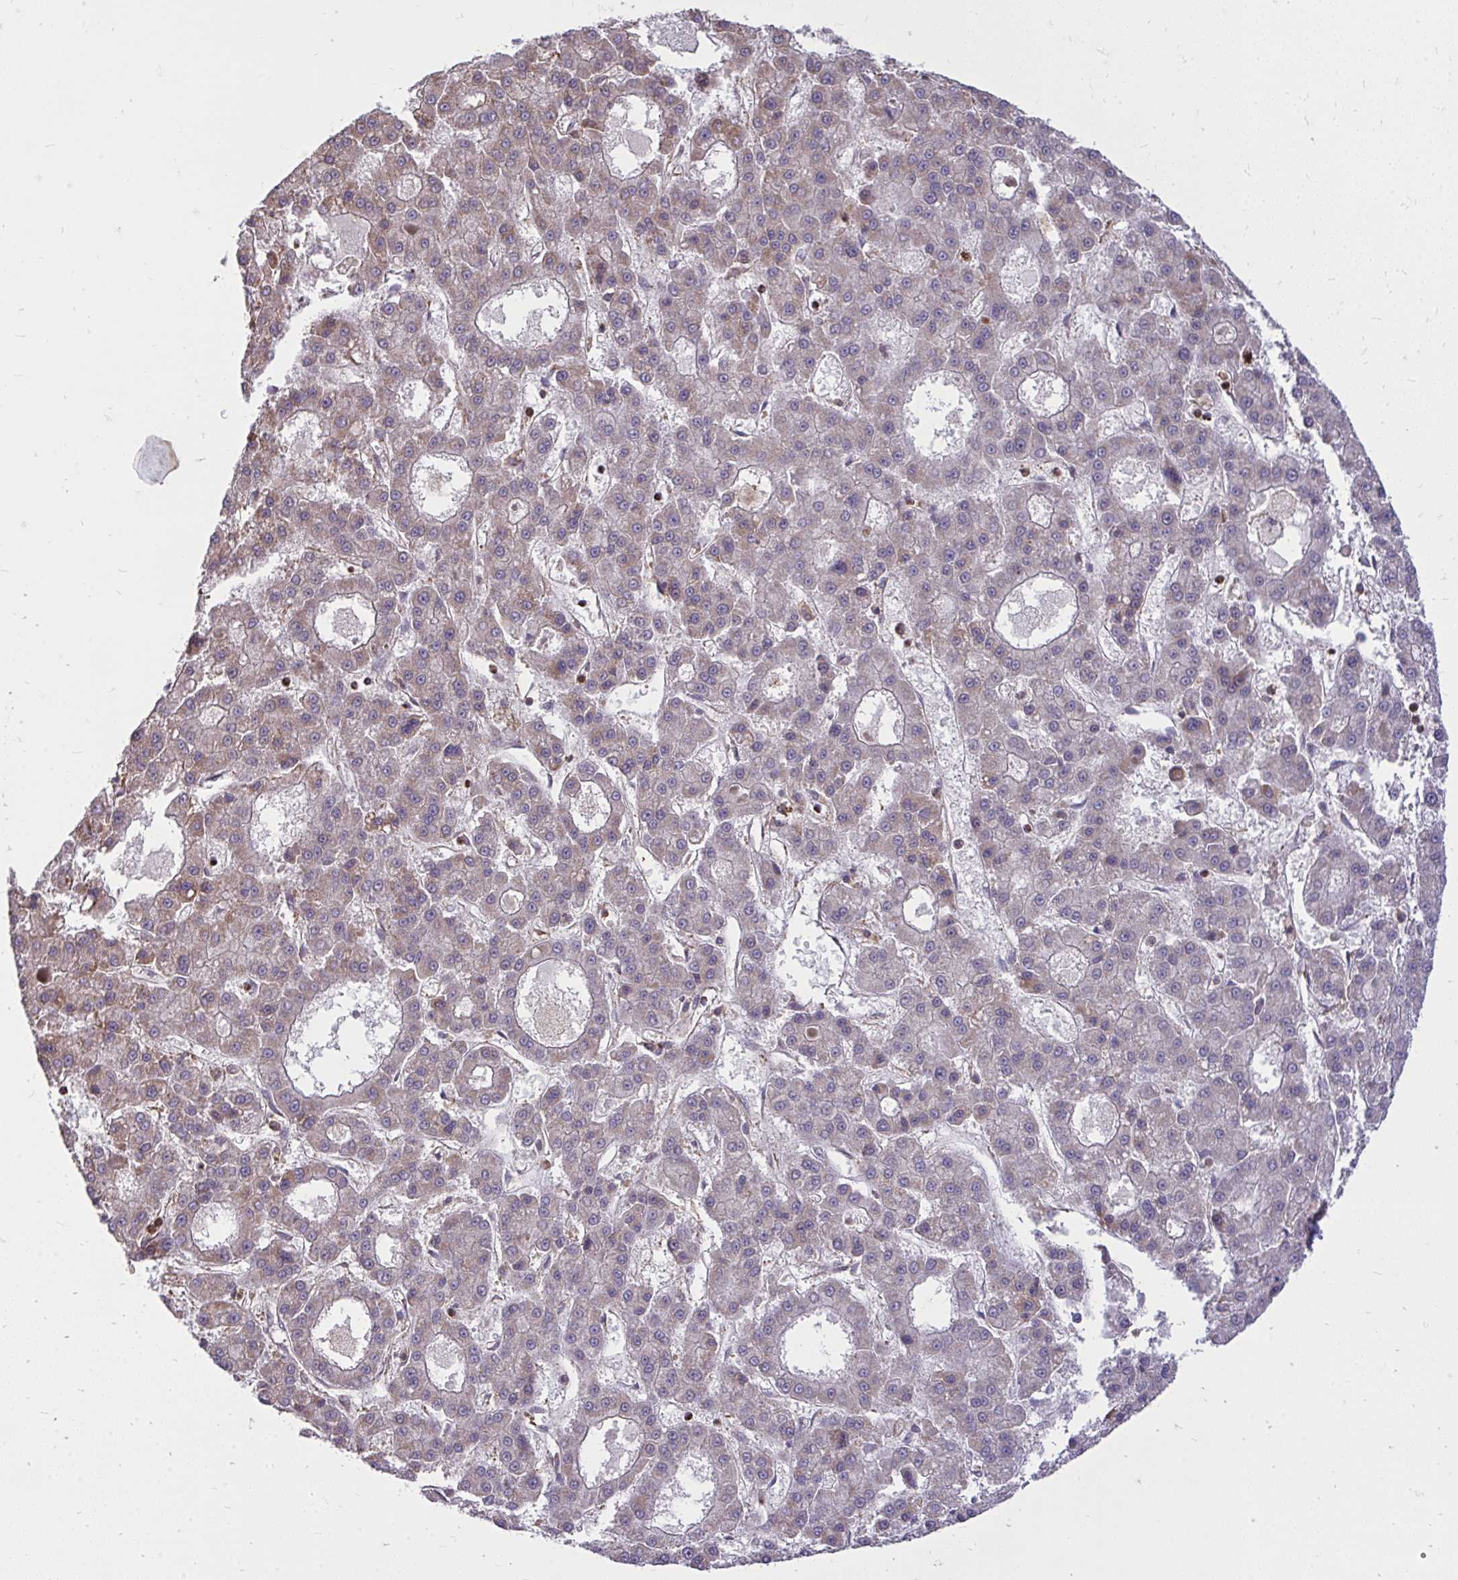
{"staining": {"intensity": "weak", "quantity": "25%-75%", "location": "cytoplasmic/membranous"}, "tissue": "liver cancer", "cell_type": "Tumor cells", "image_type": "cancer", "snomed": [{"axis": "morphology", "description": "Carcinoma, Hepatocellular, NOS"}, {"axis": "topography", "description": "Liver"}], "caption": "Liver hepatocellular carcinoma stained with a brown dye reveals weak cytoplasmic/membranous positive positivity in about 25%-75% of tumor cells.", "gene": "SLC7A5", "patient": {"sex": "male", "age": 70}}